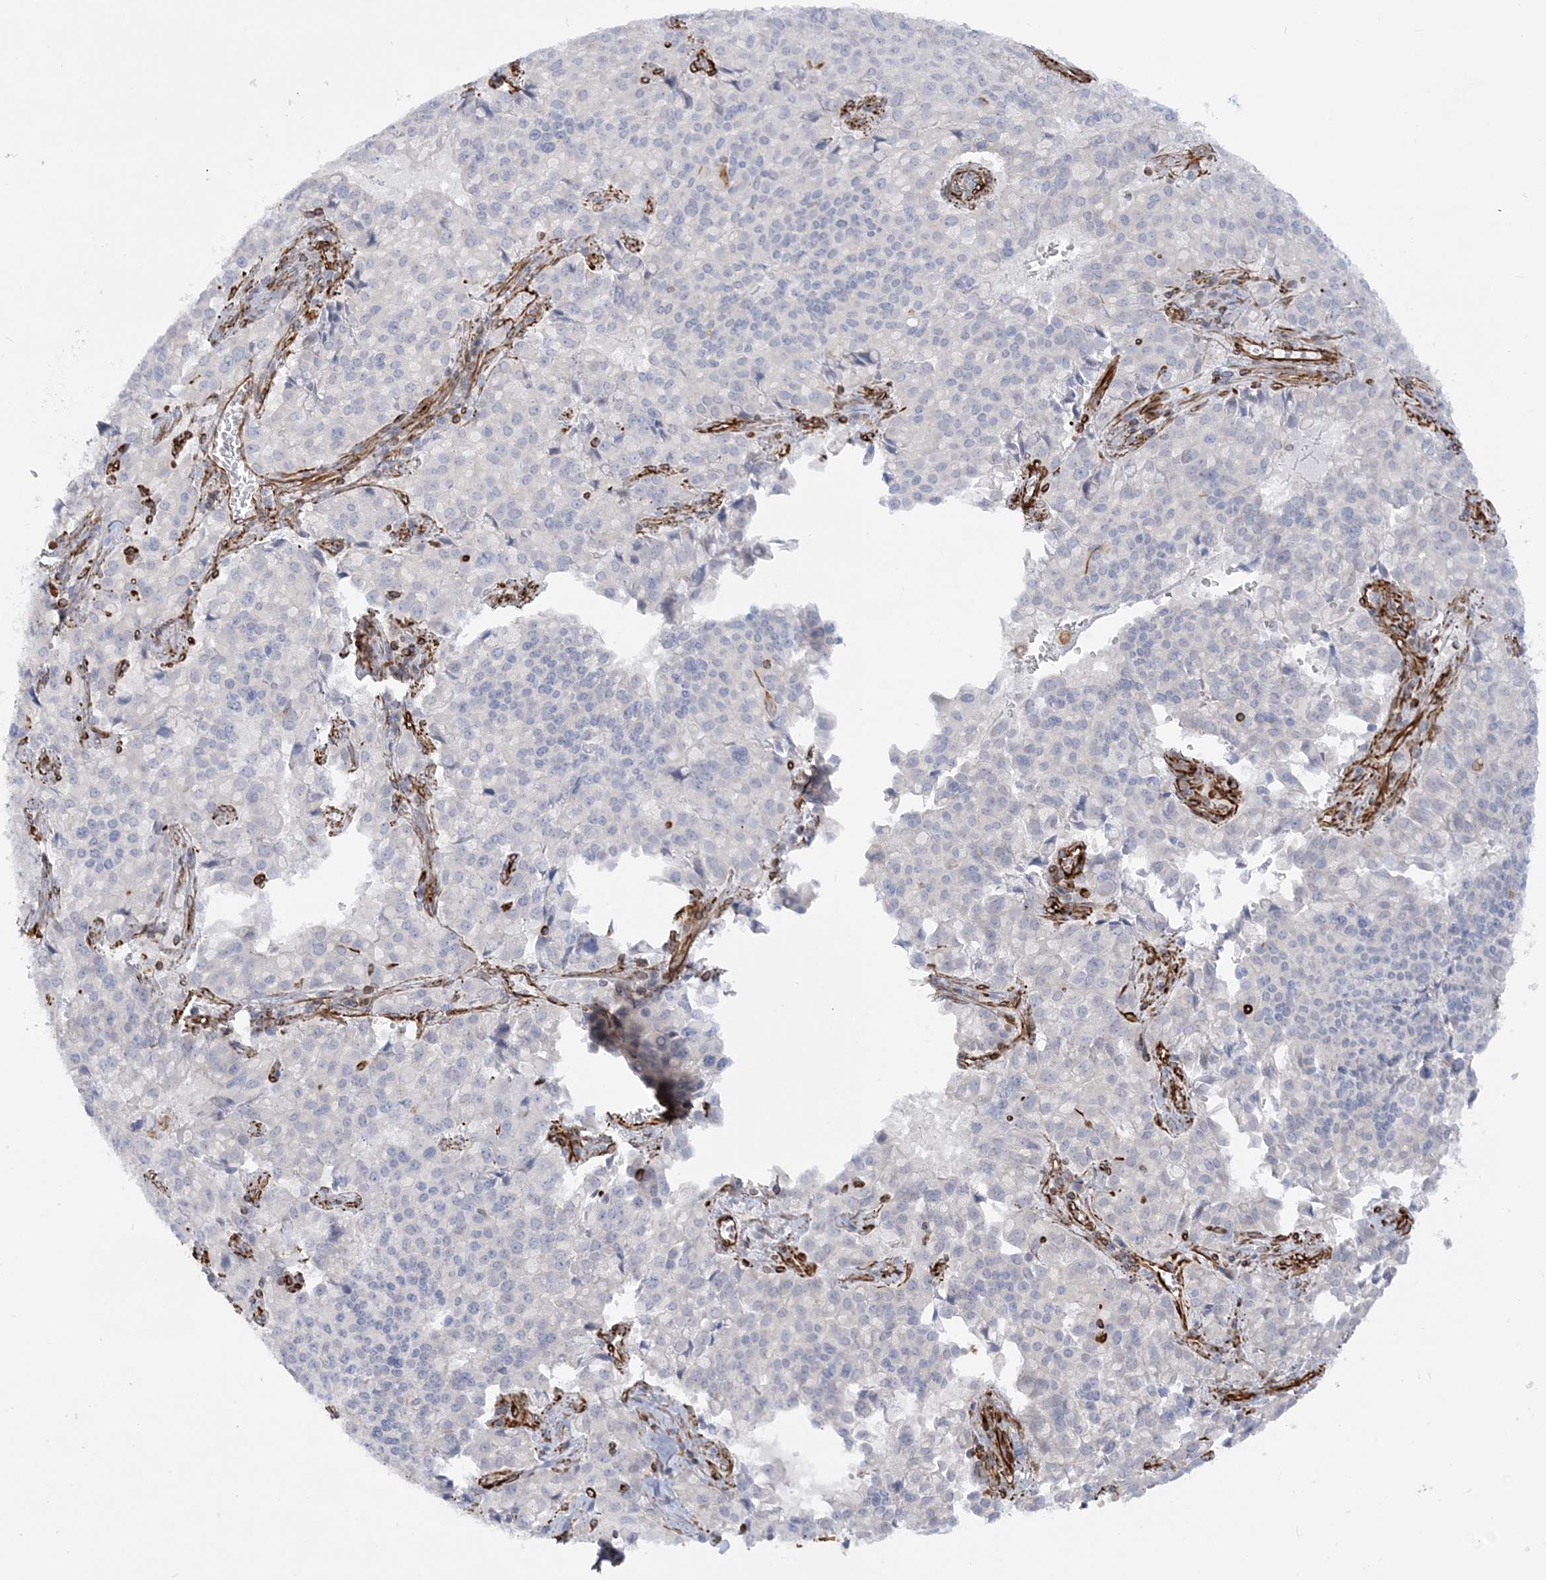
{"staining": {"intensity": "negative", "quantity": "none", "location": "none"}, "tissue": "pancreatic cancer", "cell_type": "Tumor cells", "image_type": "cancer", "snomed": [{"axis": "morphology", "description": "Adenocarcinoma, NOS"}, {"axis": "topography", "description": "Pancreas"}], "caption": "This is a histopathology image of immunohistochemistry staining of adenocarcinoma (pancreatic), which shows no staining in tumor cells.", "gene": "SCLT1", "patient": {"sex": "male", "age": 65}}